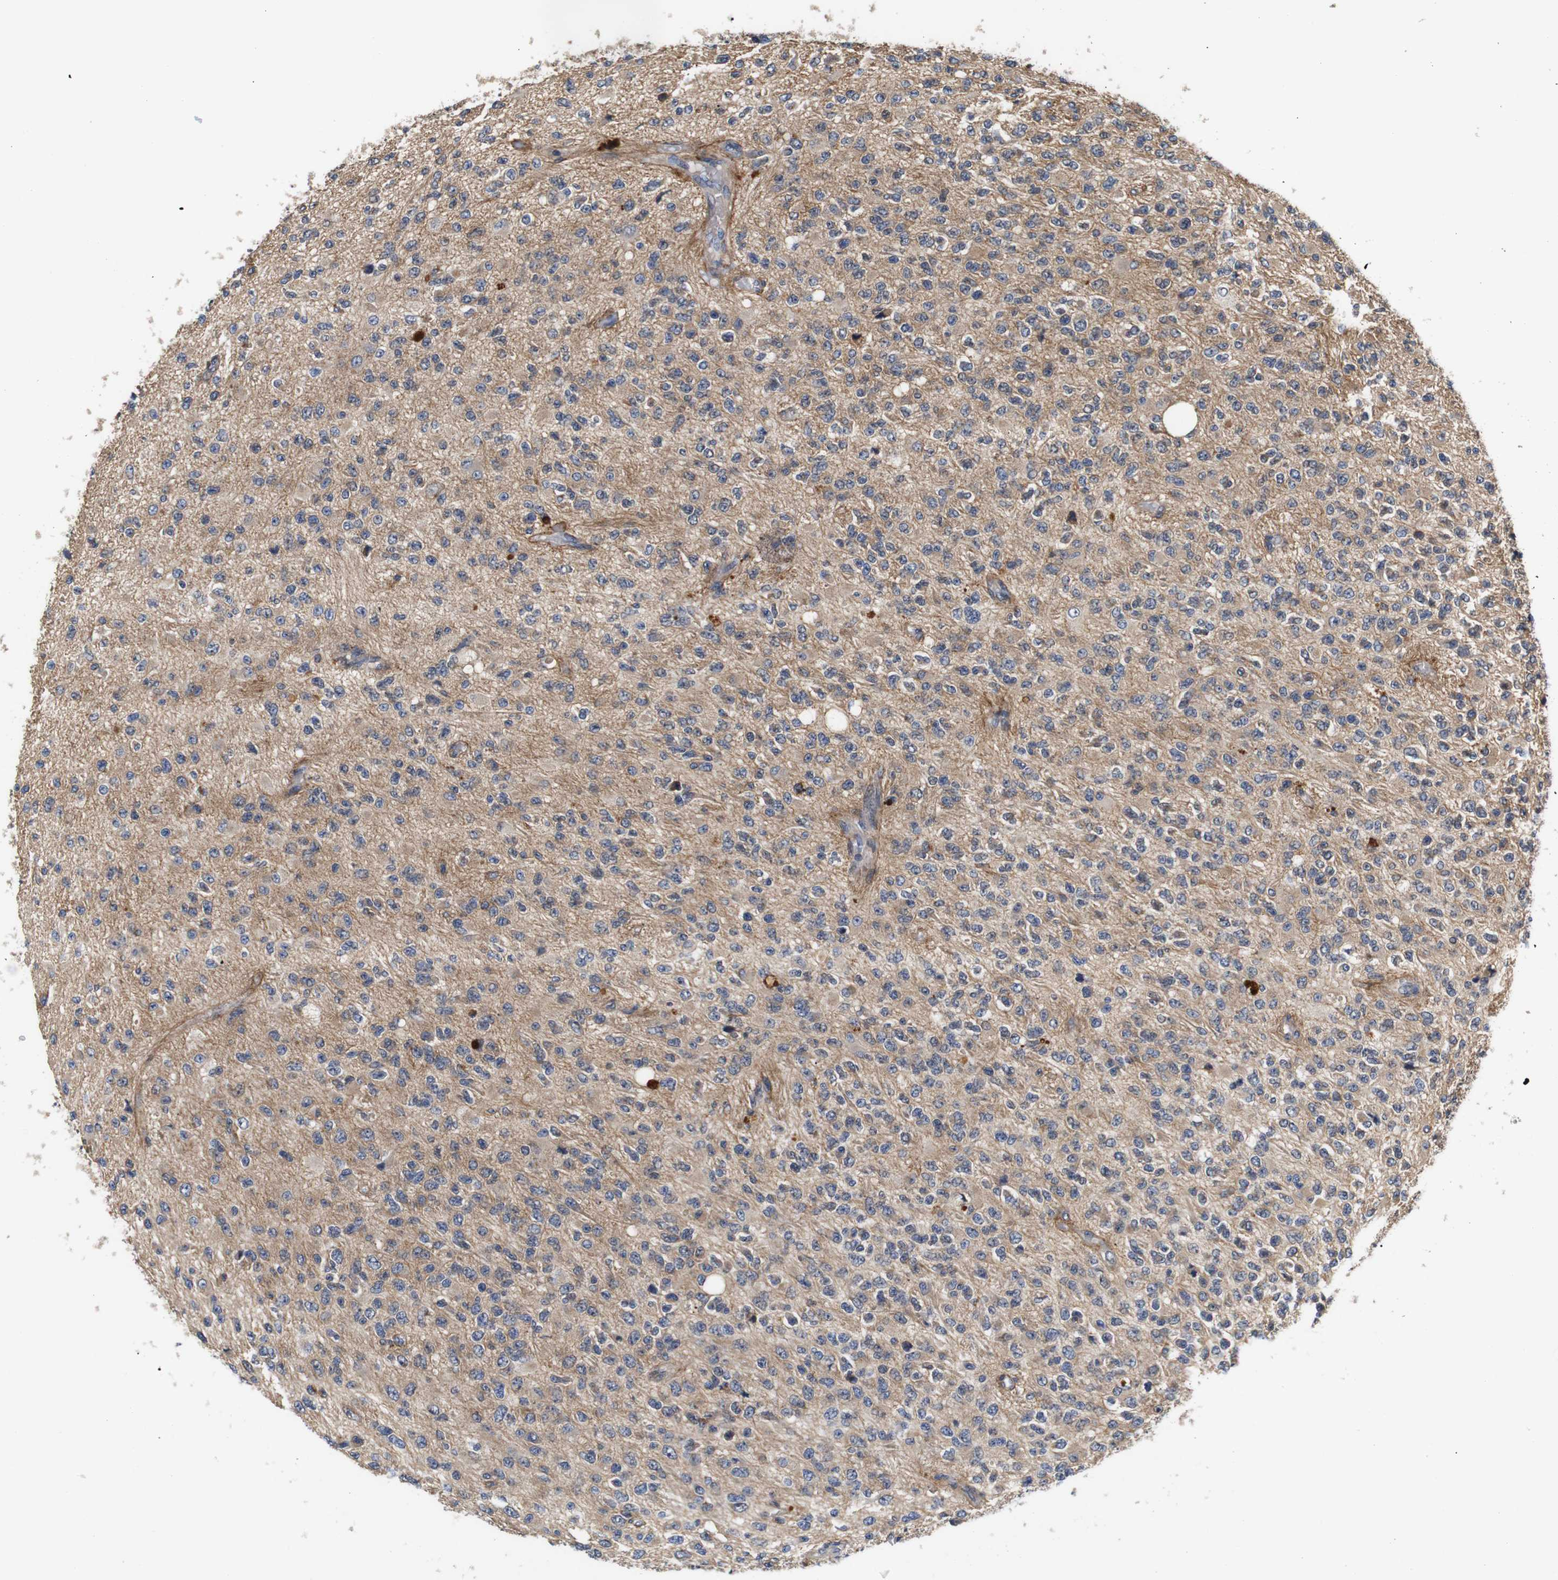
{"staining": {"intensity": "weak", "quantity": ">75%", "location": "cytoplasmic/membranous"}, "tissue": "glioma", "cell_type": "Tumor cells", "image_type": "cancer", "snomed": [{"axis": "morphology", "description": "Glioma, malignant, High grade"}, {"axis": "topography", "description": "pancreas cauda"}], "caption": "This histopathology image demonstrates IHC staining of malignant glioma (high-grade), with low weak cytoplasmic/membranous staining in approximately >75% of tumor cells.", "gene": "DDR1", "patient": {"sex": "male", "age": 60}}